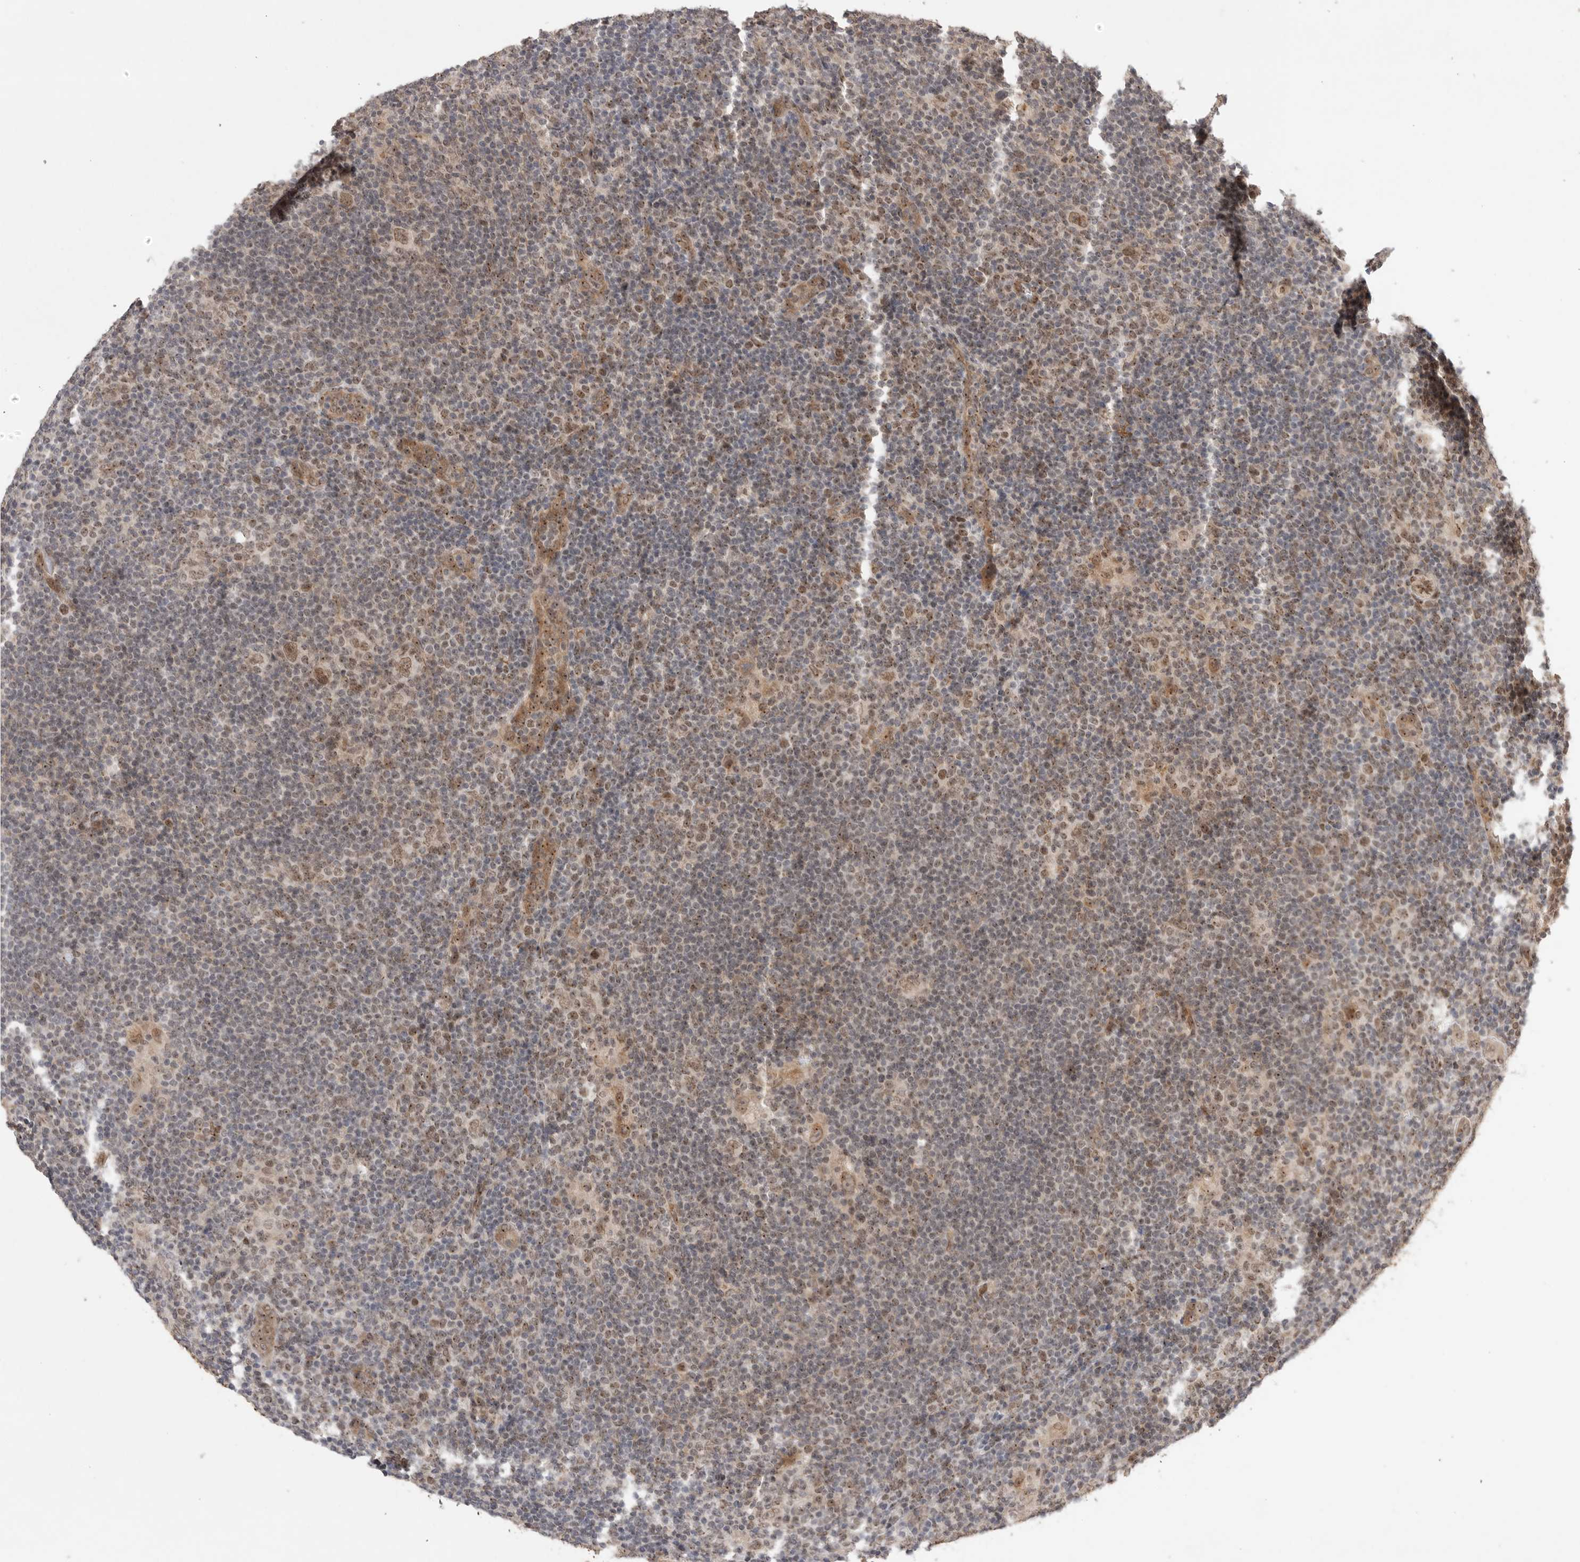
{"staining": {"intensity": "moderate", "quantity": ">75%", "location": "cytoplasmic/membranous"}, "tissue": "lymphoma", "cell_type": "Tumor cells", "image_type": "cancer", "snomed": [{"axis": "morphology", "description": "Hodgkin's disease, NOS"}, {"axis": "topography", "description": "Lymph node"}], "caption": "An immunohistochemistry photomicrograph of tumor tissue is shown. Protein staining in brown highlights moderate cytoplasmic/membranous positivity in lymphoma within tumor cells.", "gene": "LEMD3", "patient": {"sex": "female", "age": 57}}